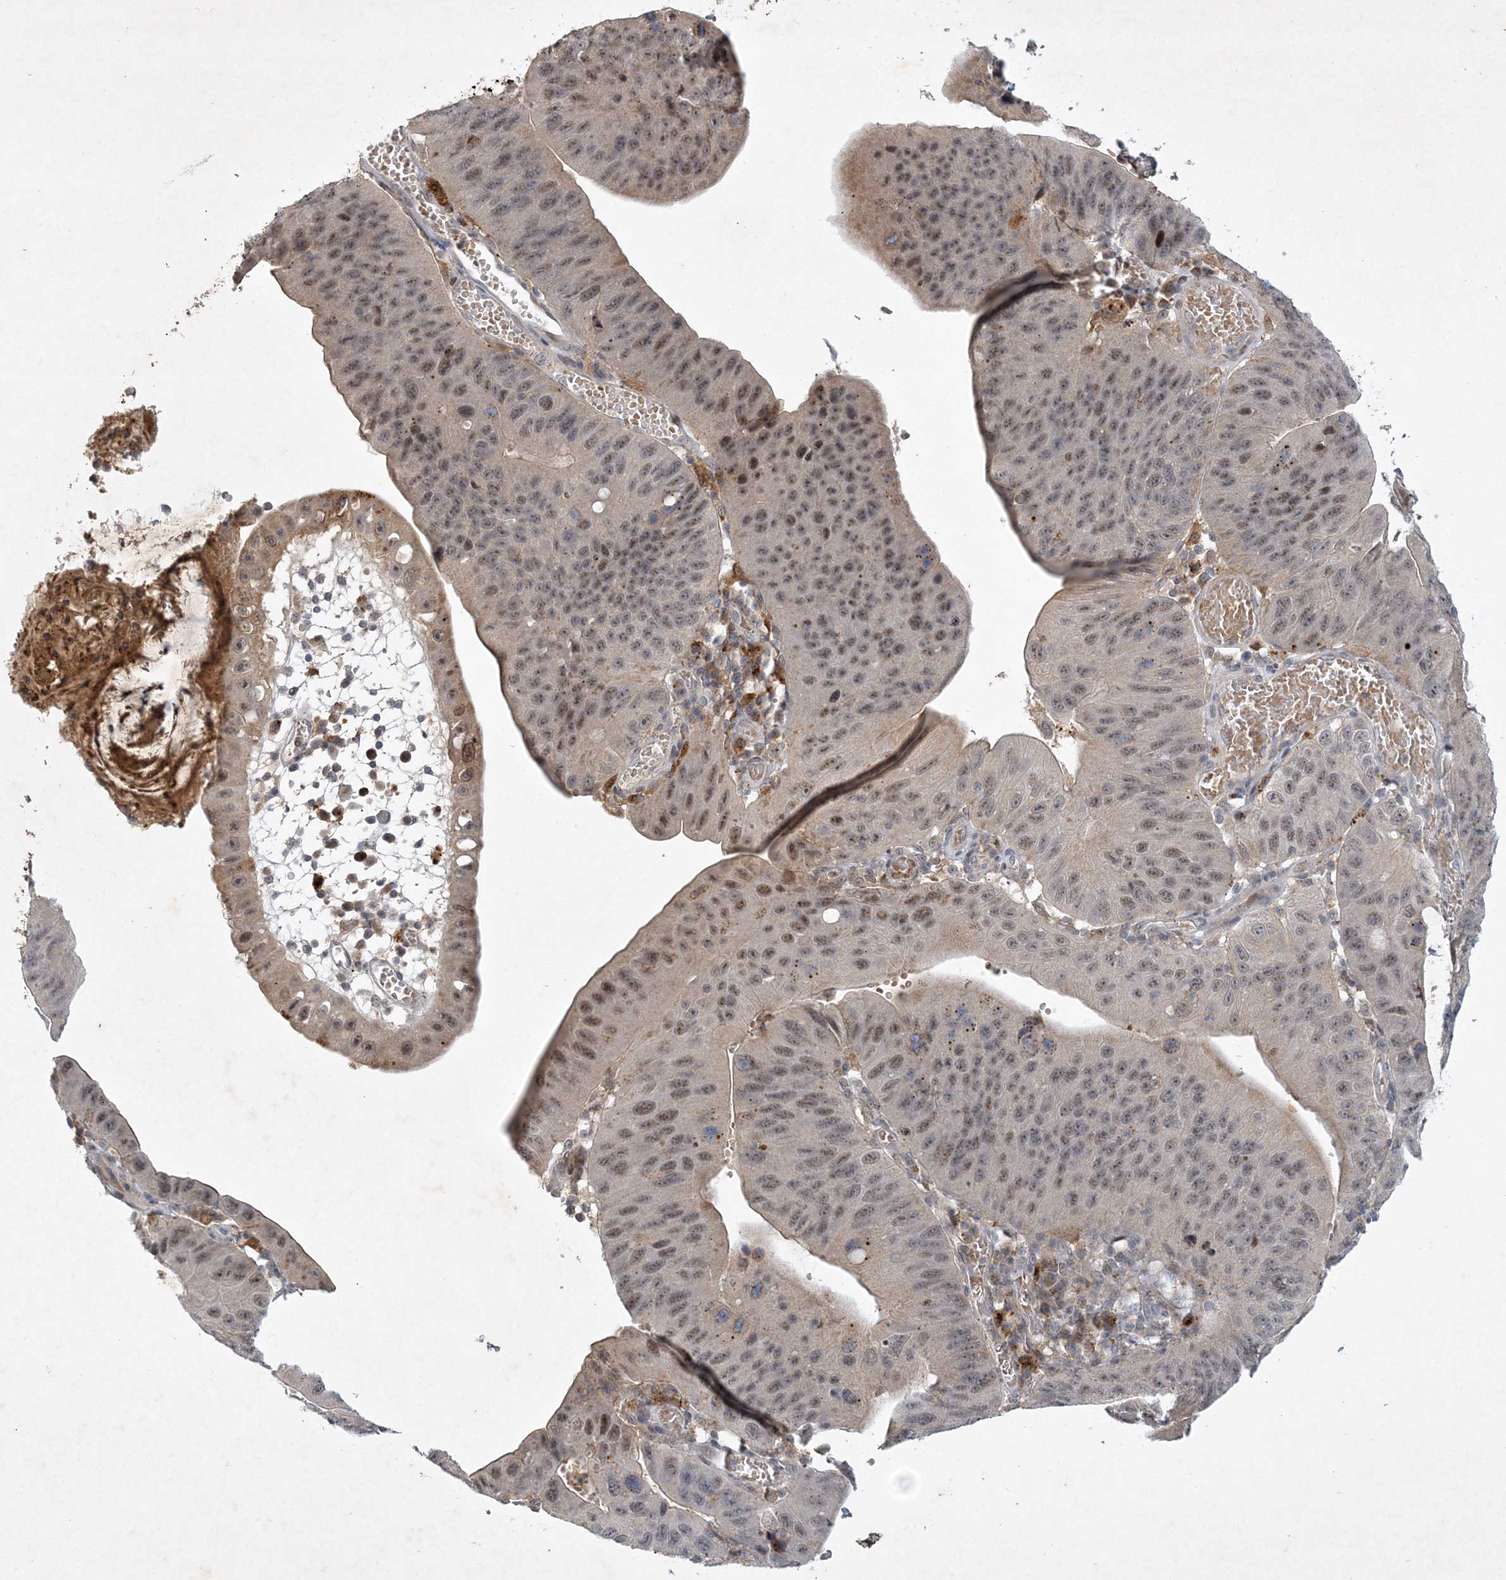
{"staining": {"intensity": "moderate", "quantity": ">75%", "location": "nuclear"}, "tissue": "stomach cancer", "cell_type": "Tumor cells", "image_type": "cancer", "snomed": [{"axis": "morphology", "description": "Adenocarcinoma, NOS"}, {"axis": "topography", "description": "Stomach"}], "caption": "Stomach adenocarcinoma stained with a brown dye reveals moderate nuclear positive expression in approximately >75% of tumor cells.", "gene": "THG1L", "patient": {"sex": "male", "age": 59}}